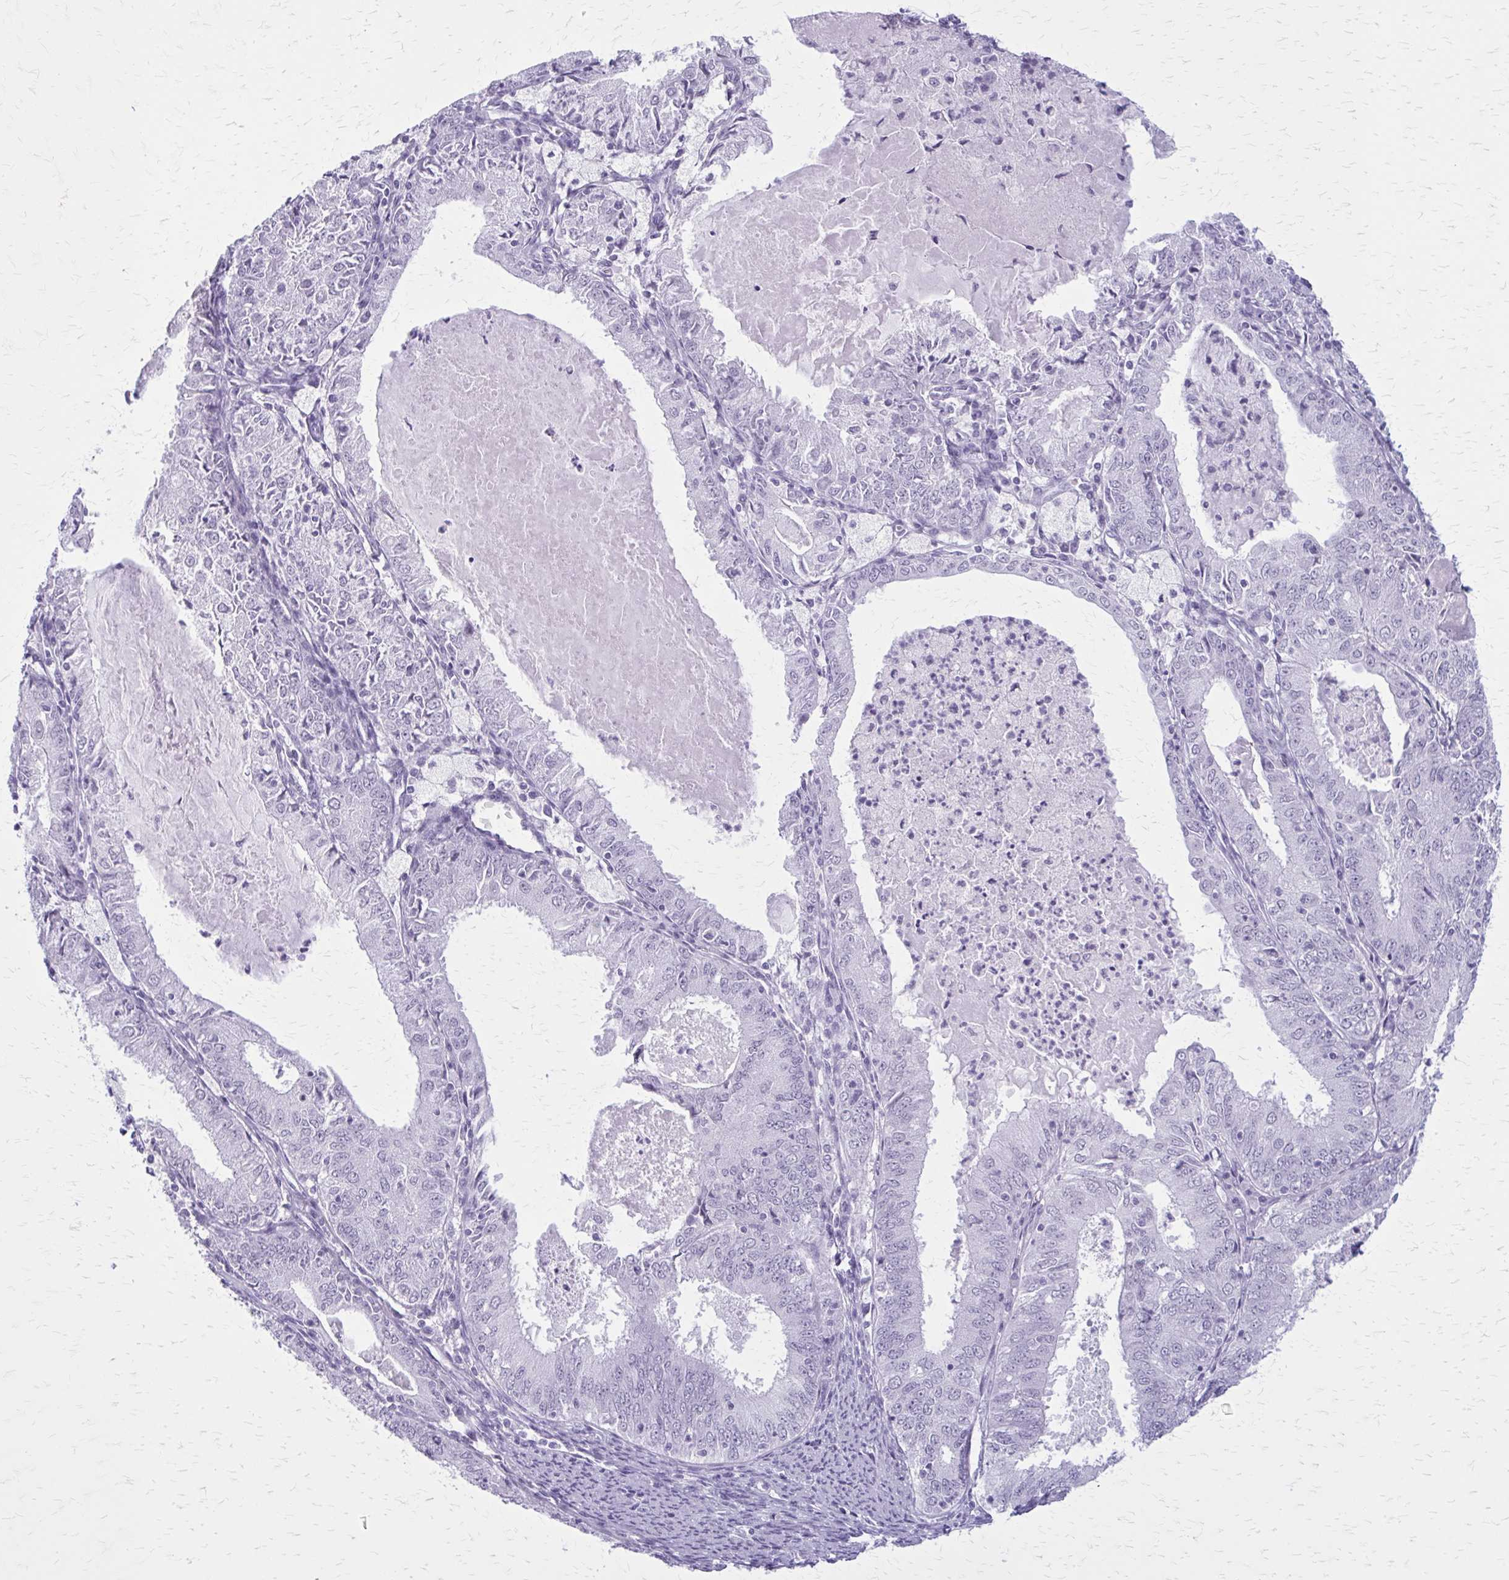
{"staining": {"intensity": "negative", "quantity": "none", "location": "none"}, "tissue": "endometrial cancer", "cell_type": "Tumor cells", "image_type": "cancer", "snomed": [{"axis": "morphology", "description": "Adenocarcinoma, NOS"}, {"axis": "topography", "description": "Endometrium"}], "caption": "IHC histopathology image of human adenocarcinoma (endometrial) stained for a protein (brown), which exhibits no positivity in tumor cells.", "gene": "GAD1", "patient": {"sex": "female", "age": 57}}